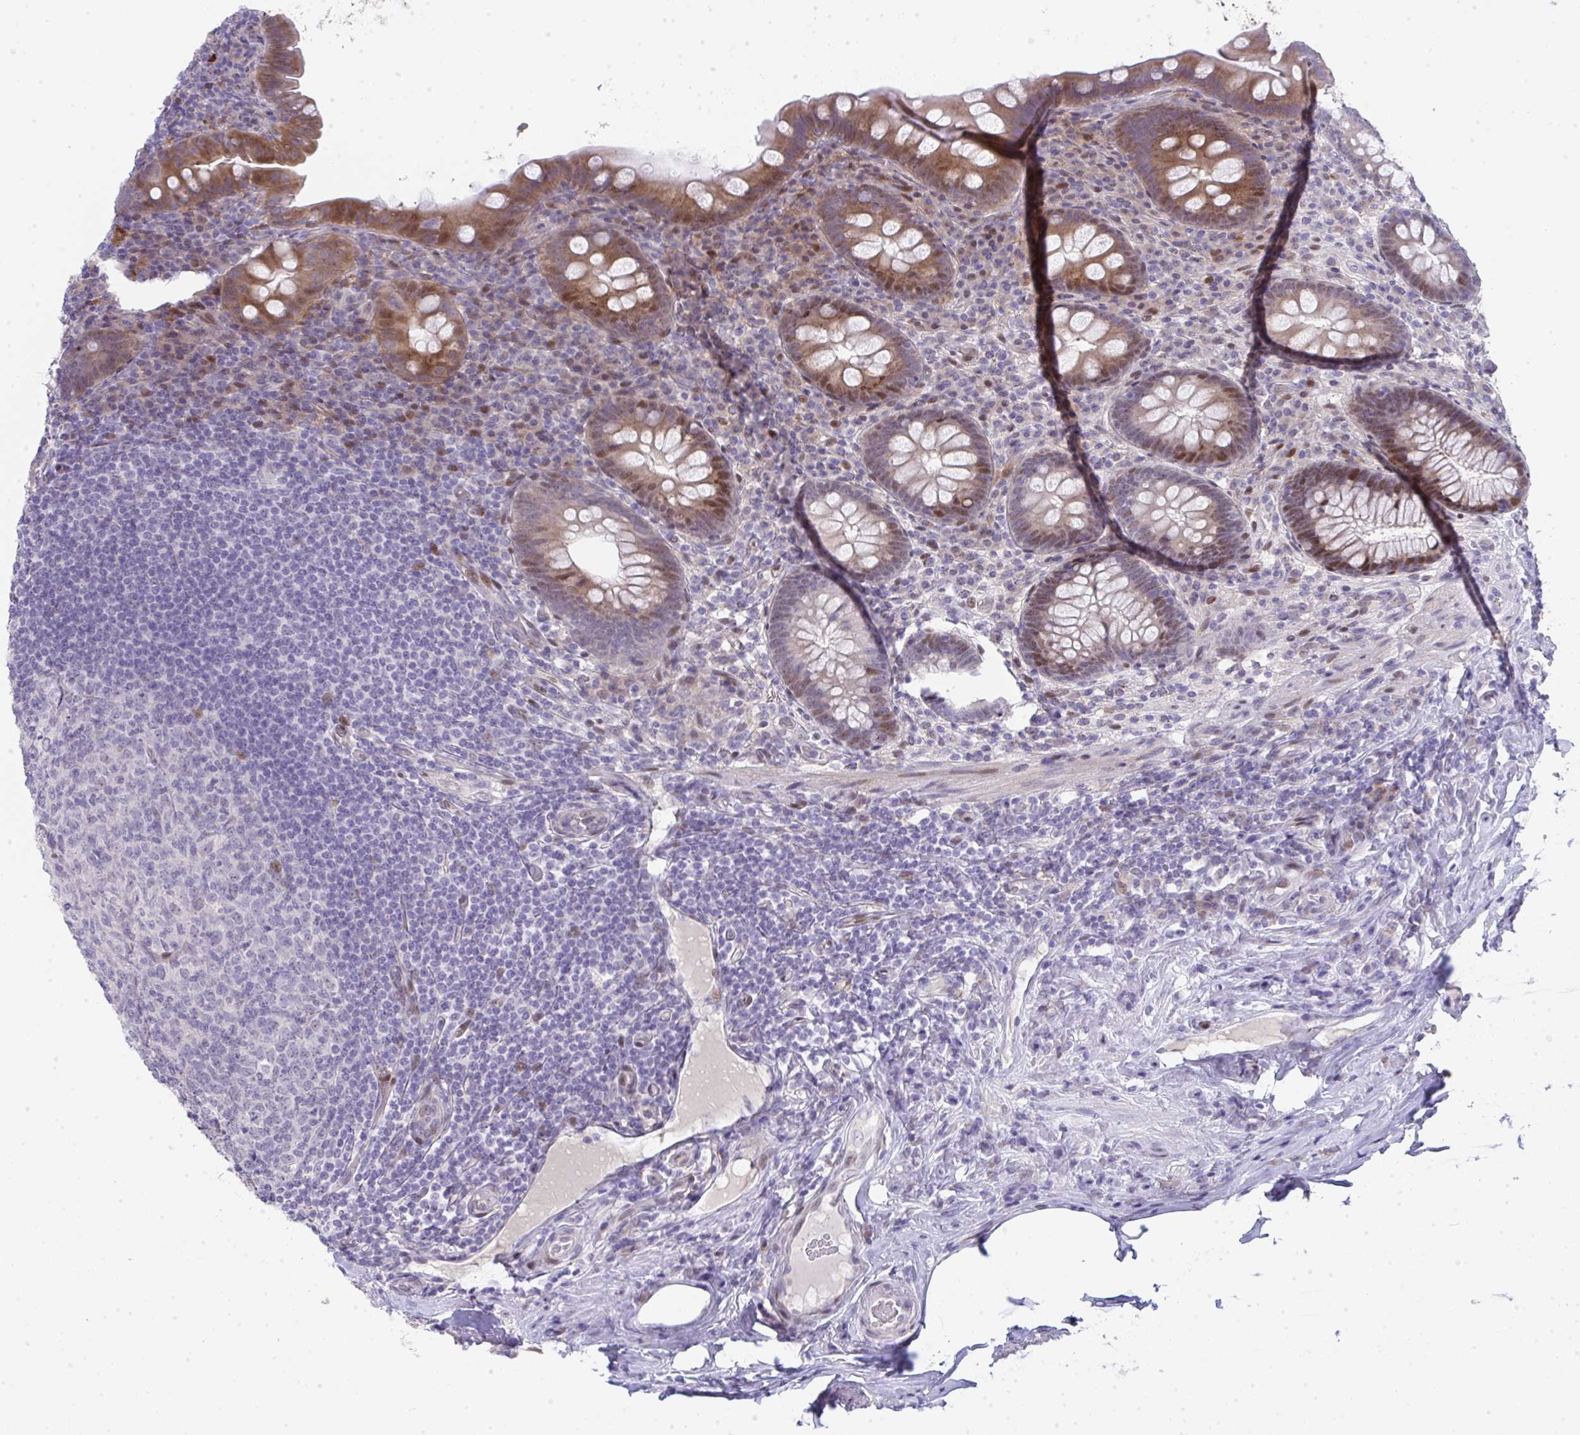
{"staining": {"intensity": "moderate", "quantity": "25%-75%", "location": "cytoplasmic/membranous,nuclear"}, "tissue": "appendix", "cell_type": "Glandular cells", "image_type": "normal", "snomed": [{"axis": "morphology", "description": "Normal tissue, NOS"}, {"axis": "topography", "description": "Appendix"}], "caption": "Protein staining shows moderate cytoplasmic/membranous,nuclear positivity in about 25%-75% of glandular cells in benign appendix.", "gene": "GALNT16", "patient": {"sex": "male", "age": 71}}